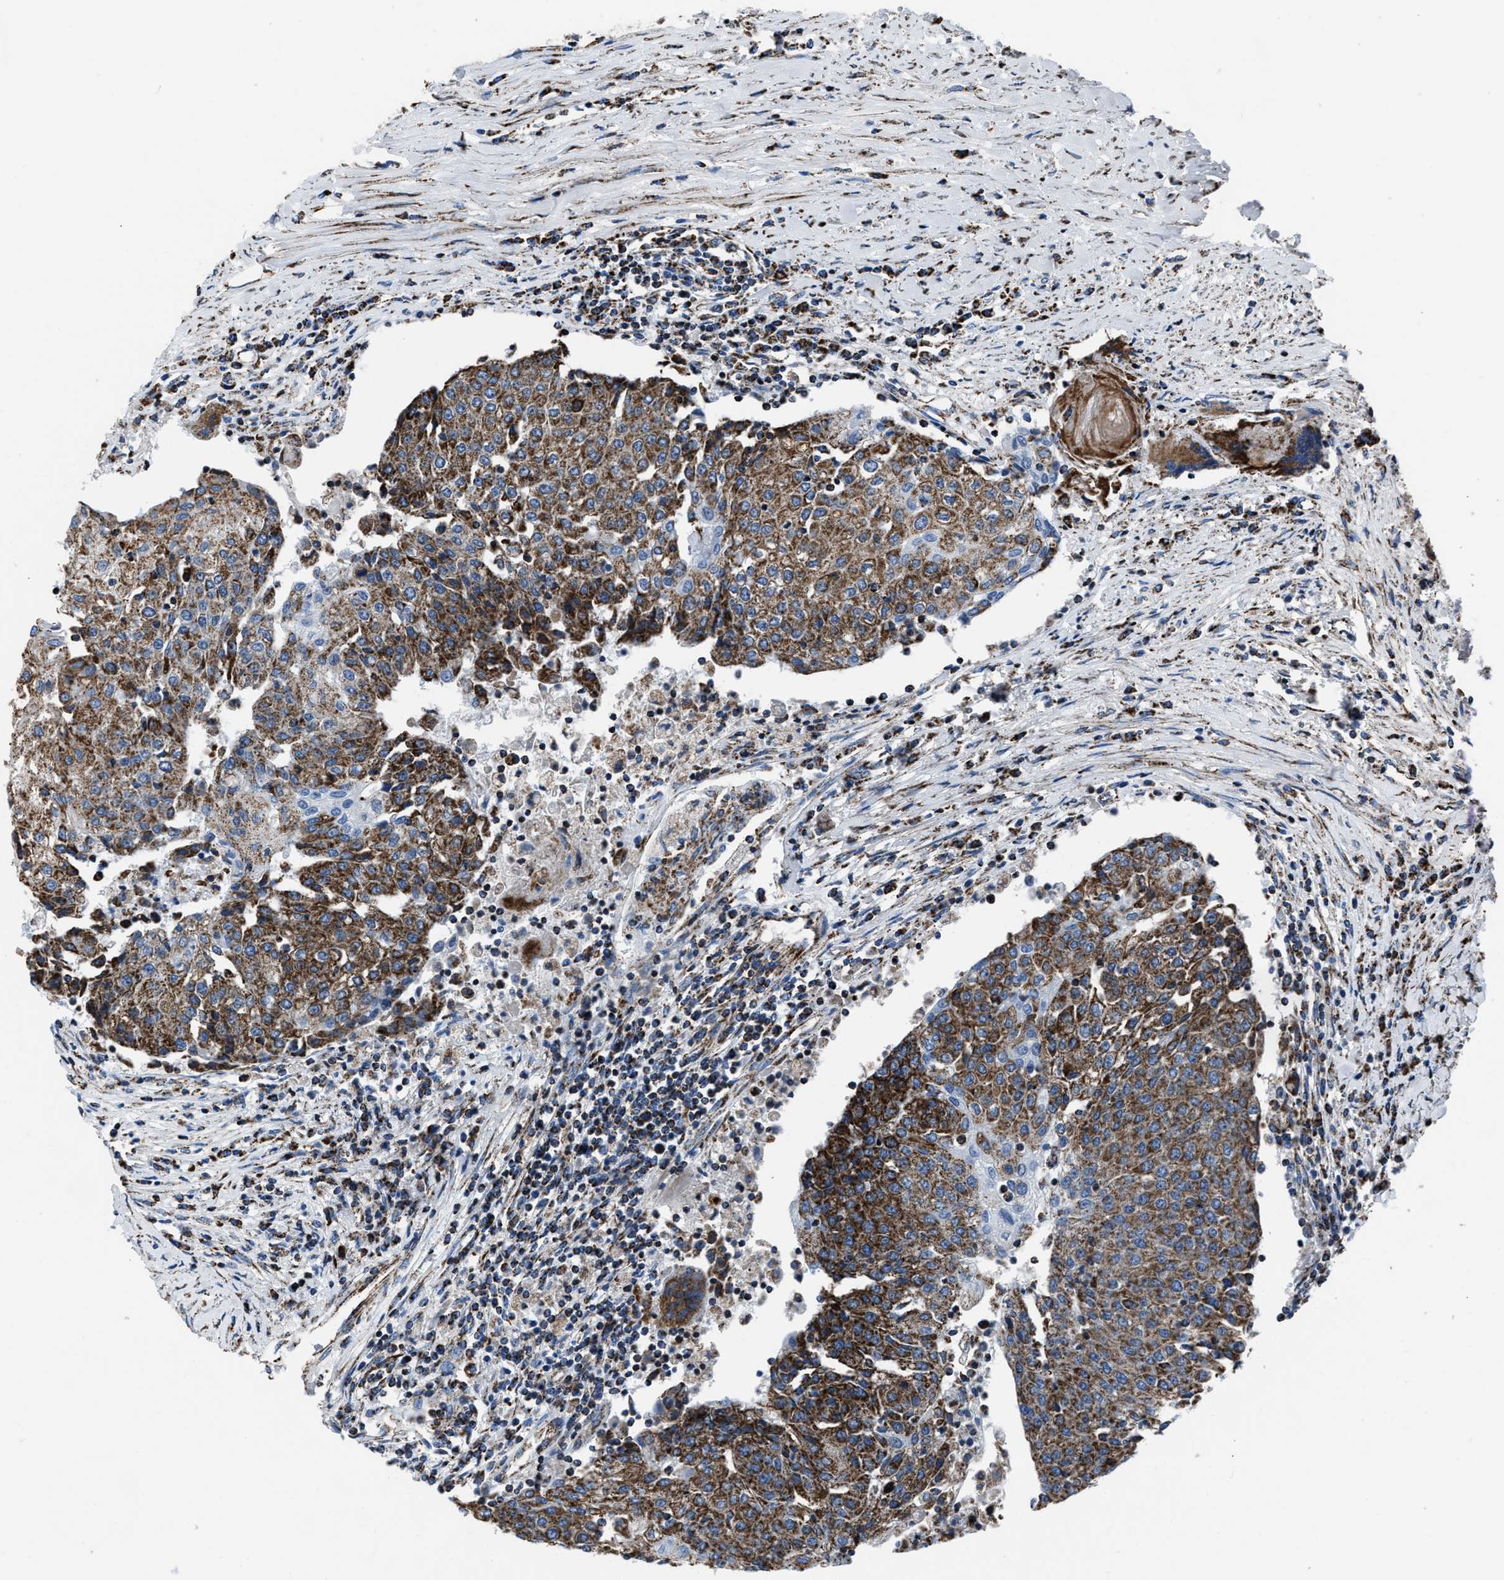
{"staining": {"intensity": "strong", "quantity": ">75%", "location": "cytoplasmic/membranous"}, "tissue": "urothelial cancer", "cell_type": "Tumor cells", "image_type": "cancer", "snomed": [{"axis": "morphology", "description": "Urothelial carcinoma, High grade"}, {"axis": "topography", "description": "Urinary bladder"}], "caption": "A micrograph of human urothelial cancer stained for a protein shows strong cytoplasmic/membranous brown staining in tumor cells. (Brightfield microscopy of DAB IHC at high magnification).", "gene": "NSD3", "patient": {"sex": "female", "age": 85}}